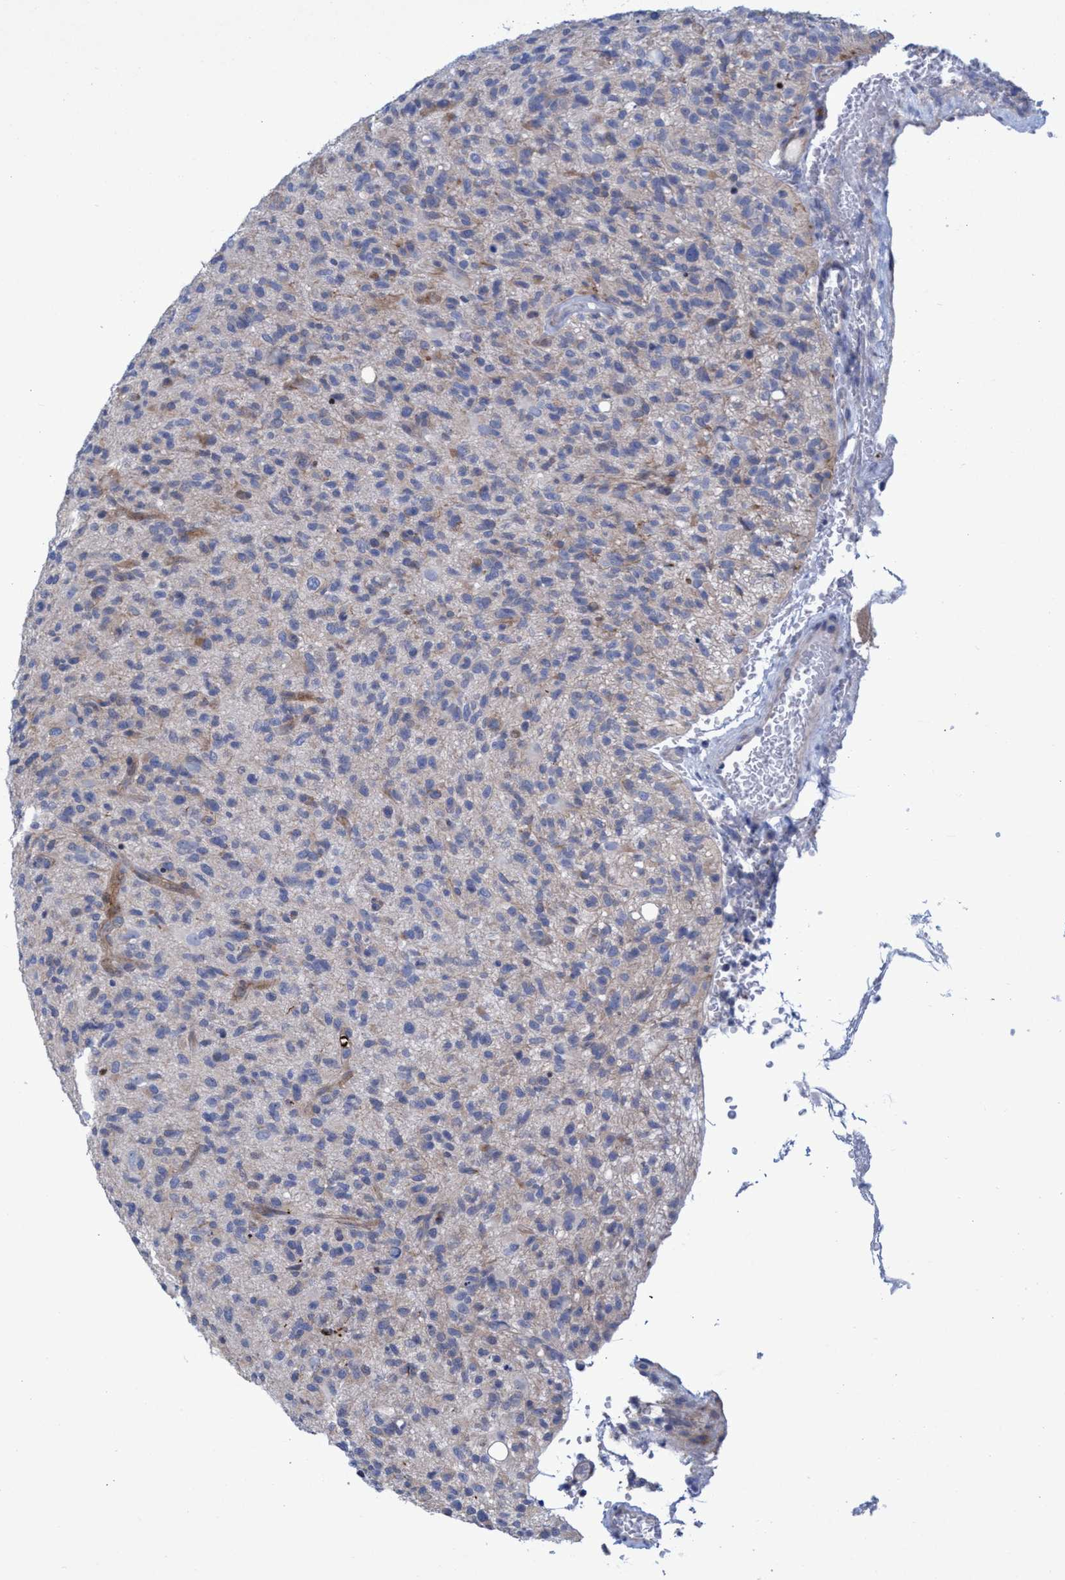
{"staining": {"intensity": "weak", "quantity": "25%-75%", "location": "cytoplasmic/membranous"}, "tissue": "glioma", "cell_type": "Tumor cells", "image_type": "cancer", "snomed": [{"axis": "morphology", "description": "Glioma, malignant, High grade"}, {"axis": "topography", "description": "Brain"}], "caption": "Immunohistochemical staining of human glioma shows weak cytoplasmic/membranous protein positivity in approximately 25%-75% of tumor cells.", "gene": "R3HCC1", "patient": {"sex": "male", "age": 71}}